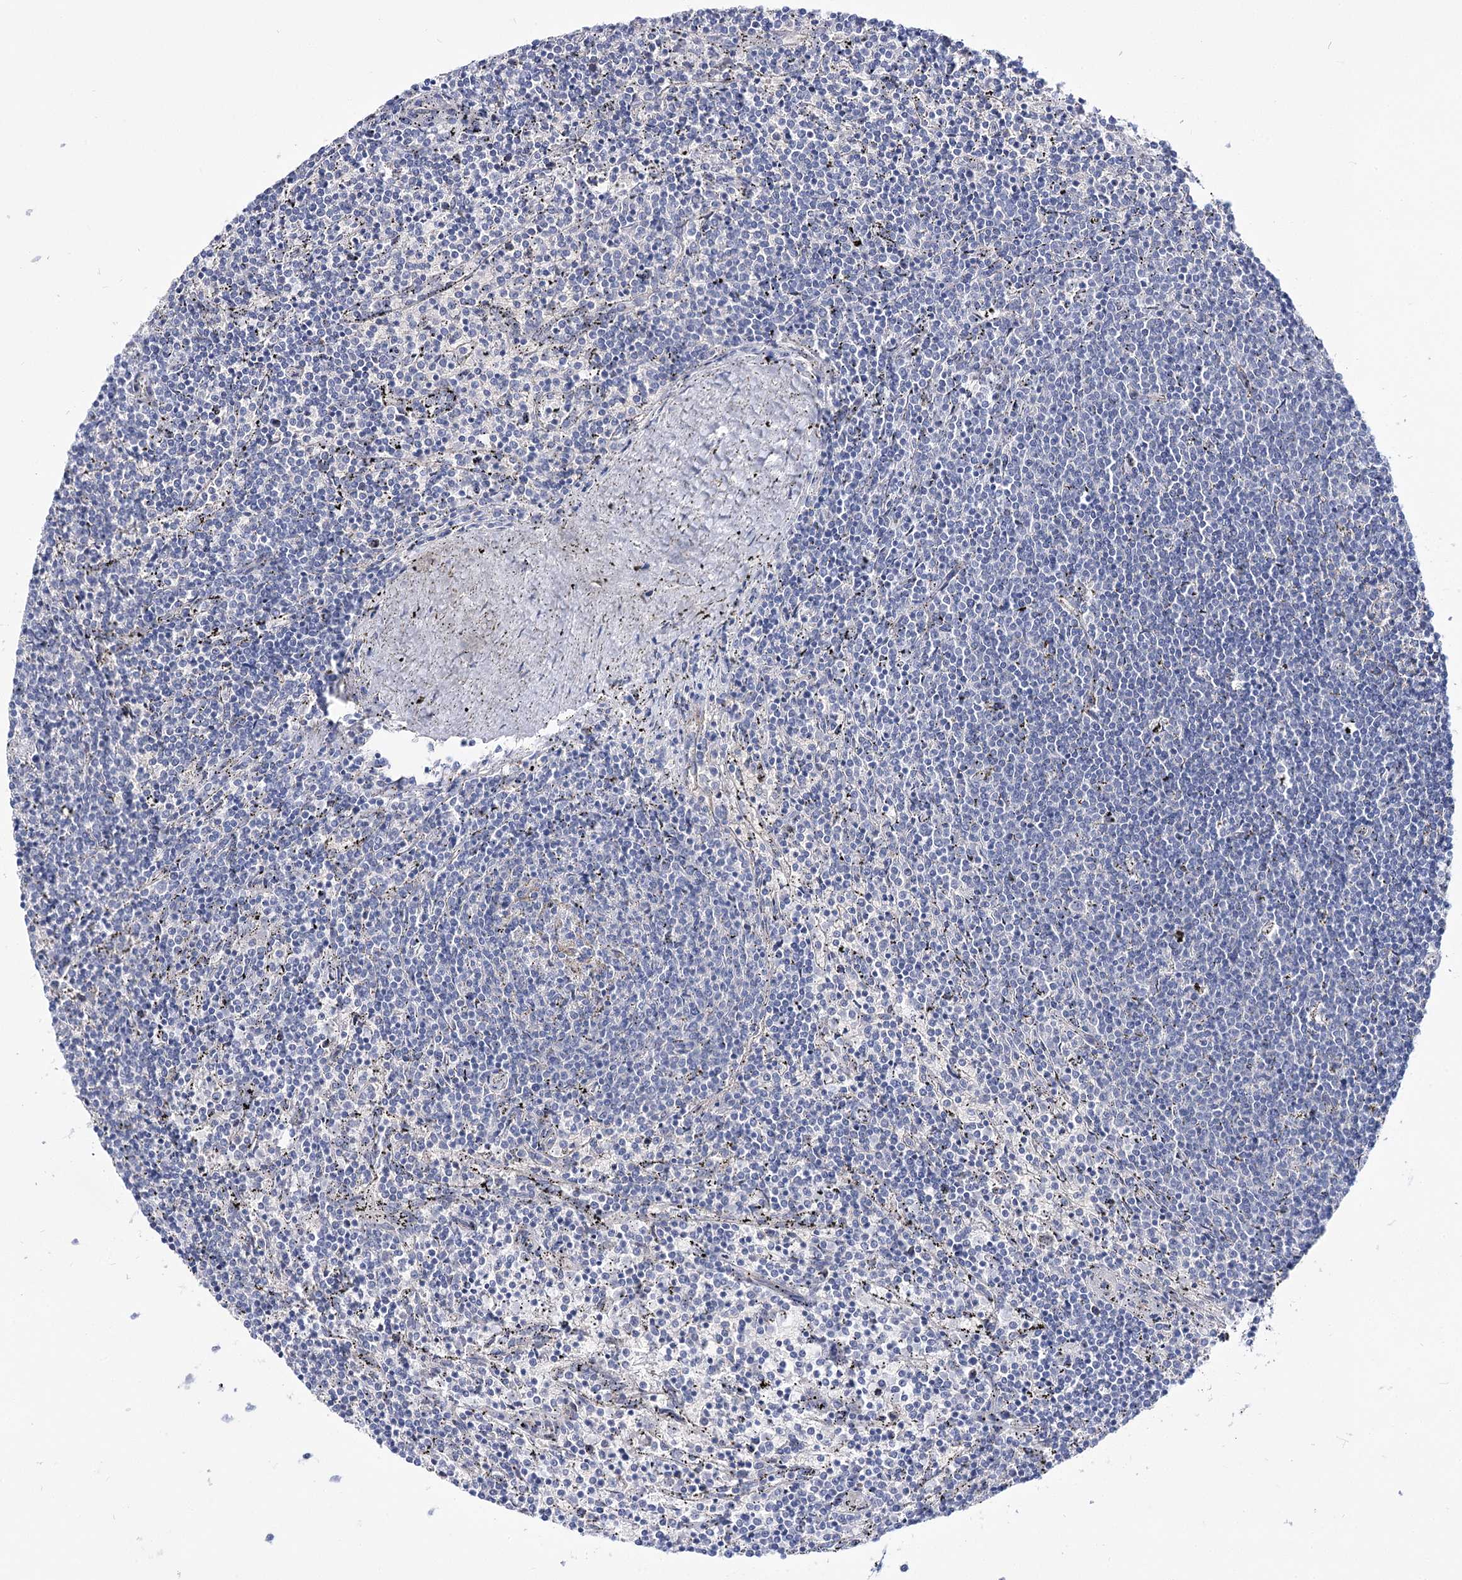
{"staining": {"intensity": "negative", "quantity": "none", "location": "none"}, "tissue": "lymphoma", "cell_type": "Tumor cells", "image_type": "cancer", "snomed": [{"axis": "morphology", "description": "Malignant lymphoma, non-Hodgkin's type, Low grade"}, {"axis": "topography", "description": "Spleen"}], "caption": "A high-resolution image shows IHC staining of low-grade malignant lymphoma, non-Hodgkin's type, which exhibits no significant positivity in tumor cells.", "gene": "NRAP", "patient": {"sex": "female", "age": 50}}